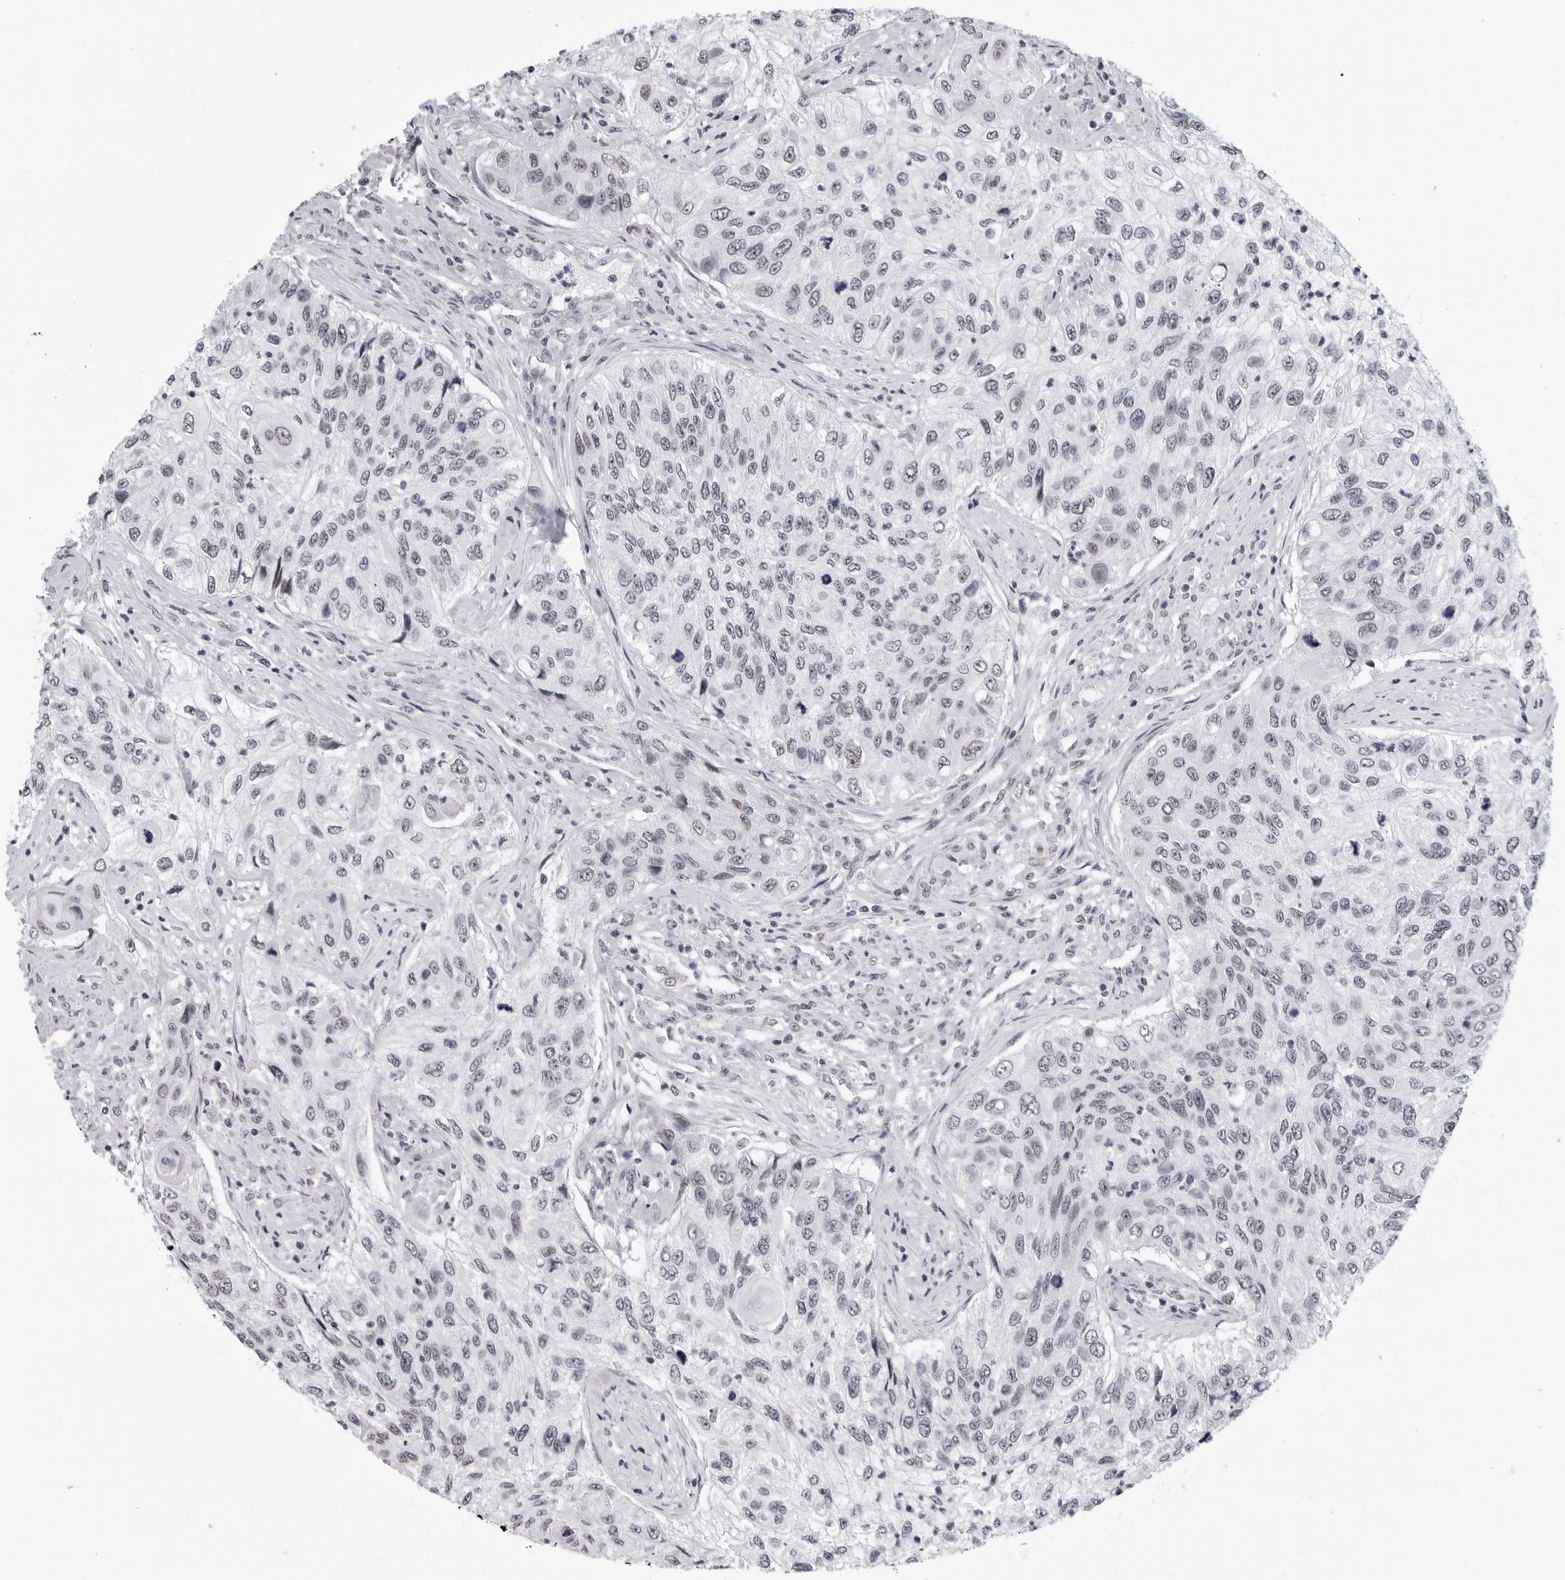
{"staining": {"intensity": "negative", "quantity": "none", "location": "none"}, "tissue": "urothelial cancer", "cell_type": "Tumor cells", "image_type": "cancer", "snomed": [{"axis": "morphology", "description": "Urothelial carcinoma, High grade"}, {"axis": "topography", "description": "Urinary bladder"}], "caption": "Tumor cells show no significant protein expression in high-grade urothelial carcinoma.", "gene": "SF3B4", "patient": {"sex": "female", "age": 60}}